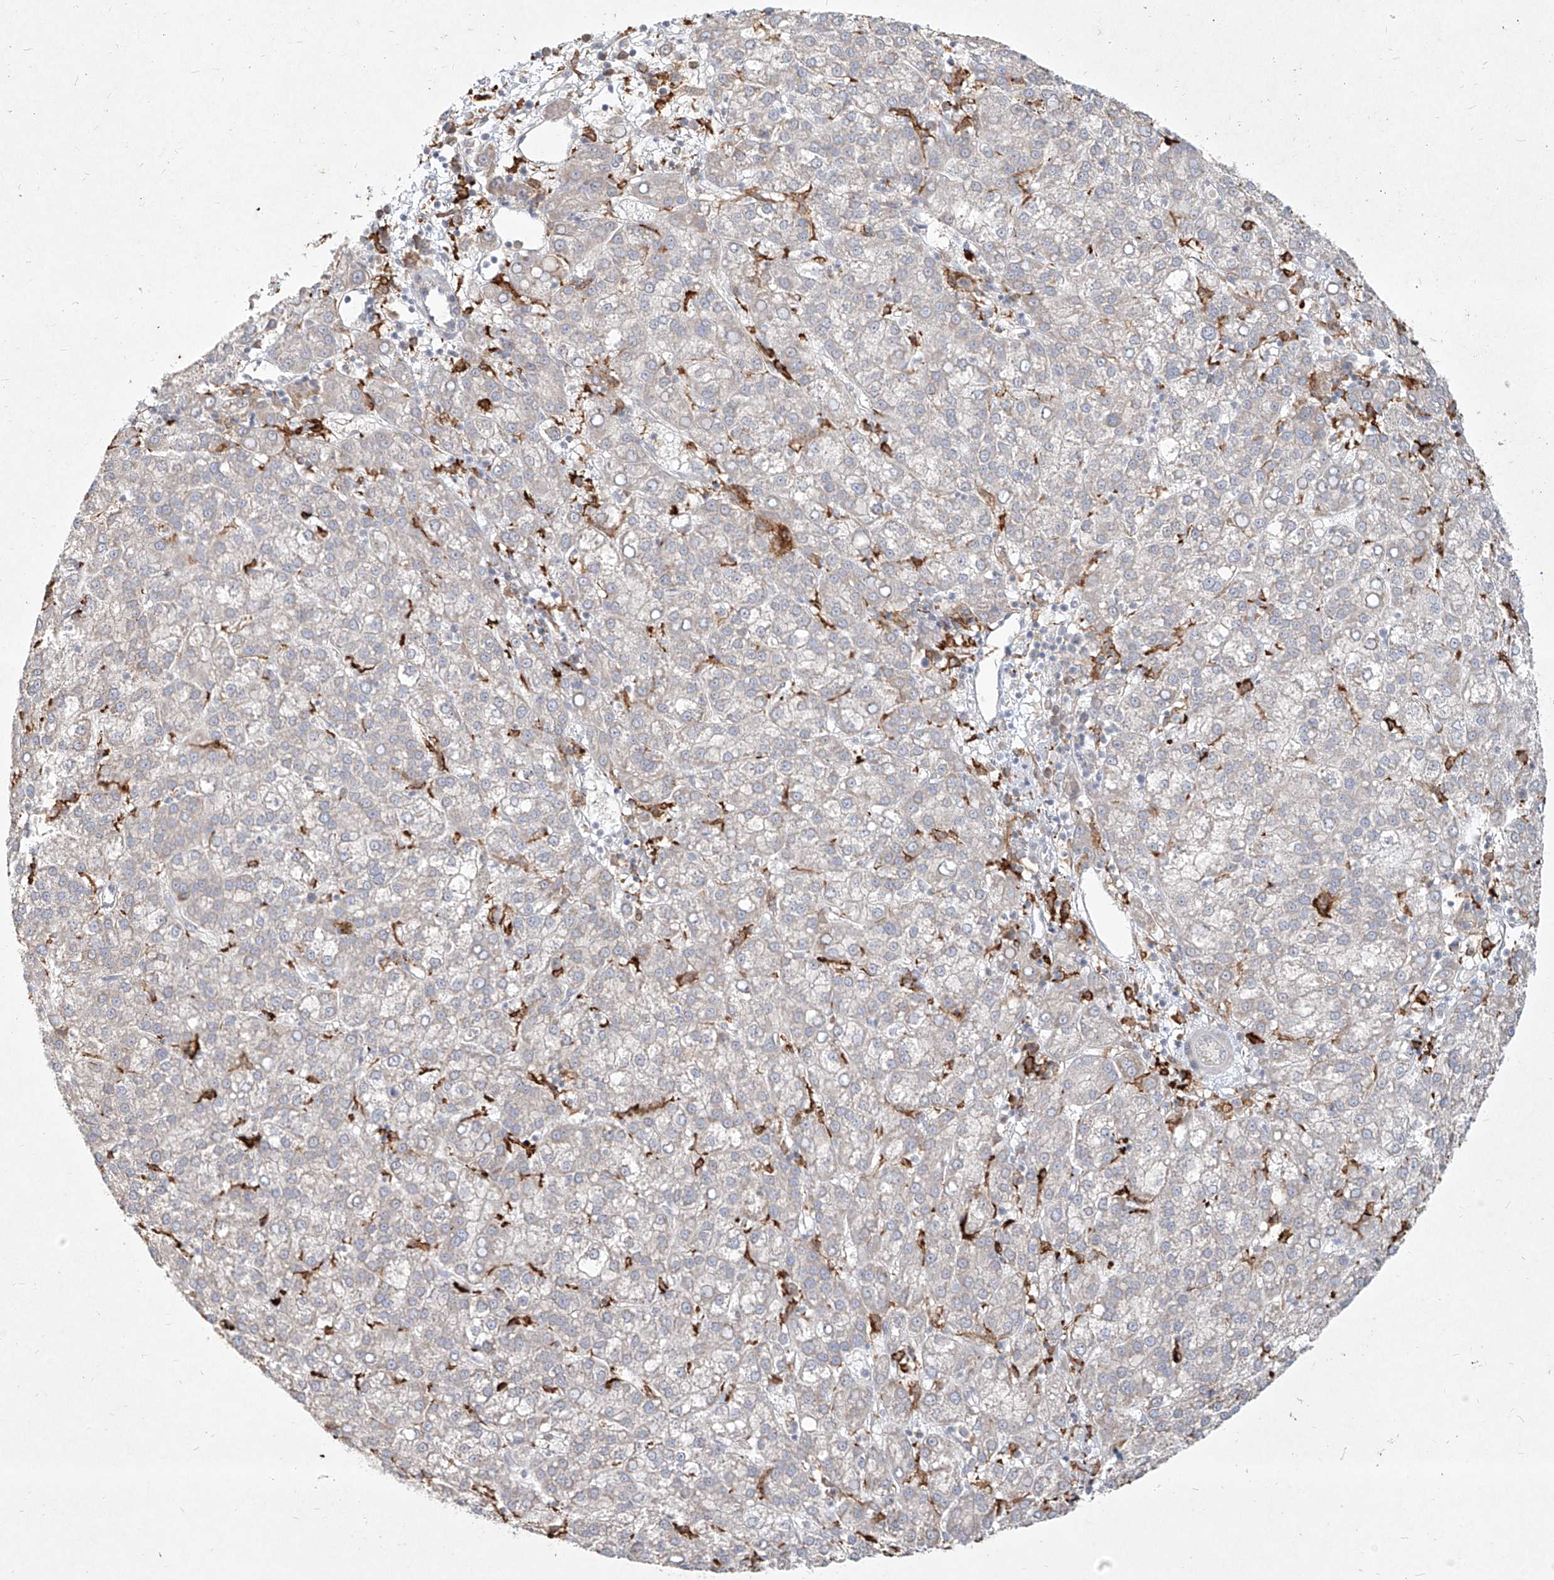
{"staining": {"intensity": "negative", "quantity": "none", "location": "none"}, "tissue": "liver cancer", "cell_type": "Tumor cells", "image_type": "cancer", "snomed": [{"axis": "morphology", "description": "Carcinoma, Hepatocellular, NOS"}, {"axis": "topography", "description": "Liver"}], "caption": "Tumor cells show no significant staining in liver hepatocellular carcinoma.", "gene": "CD209", "patient": {"sex": "female", "age": 58}}